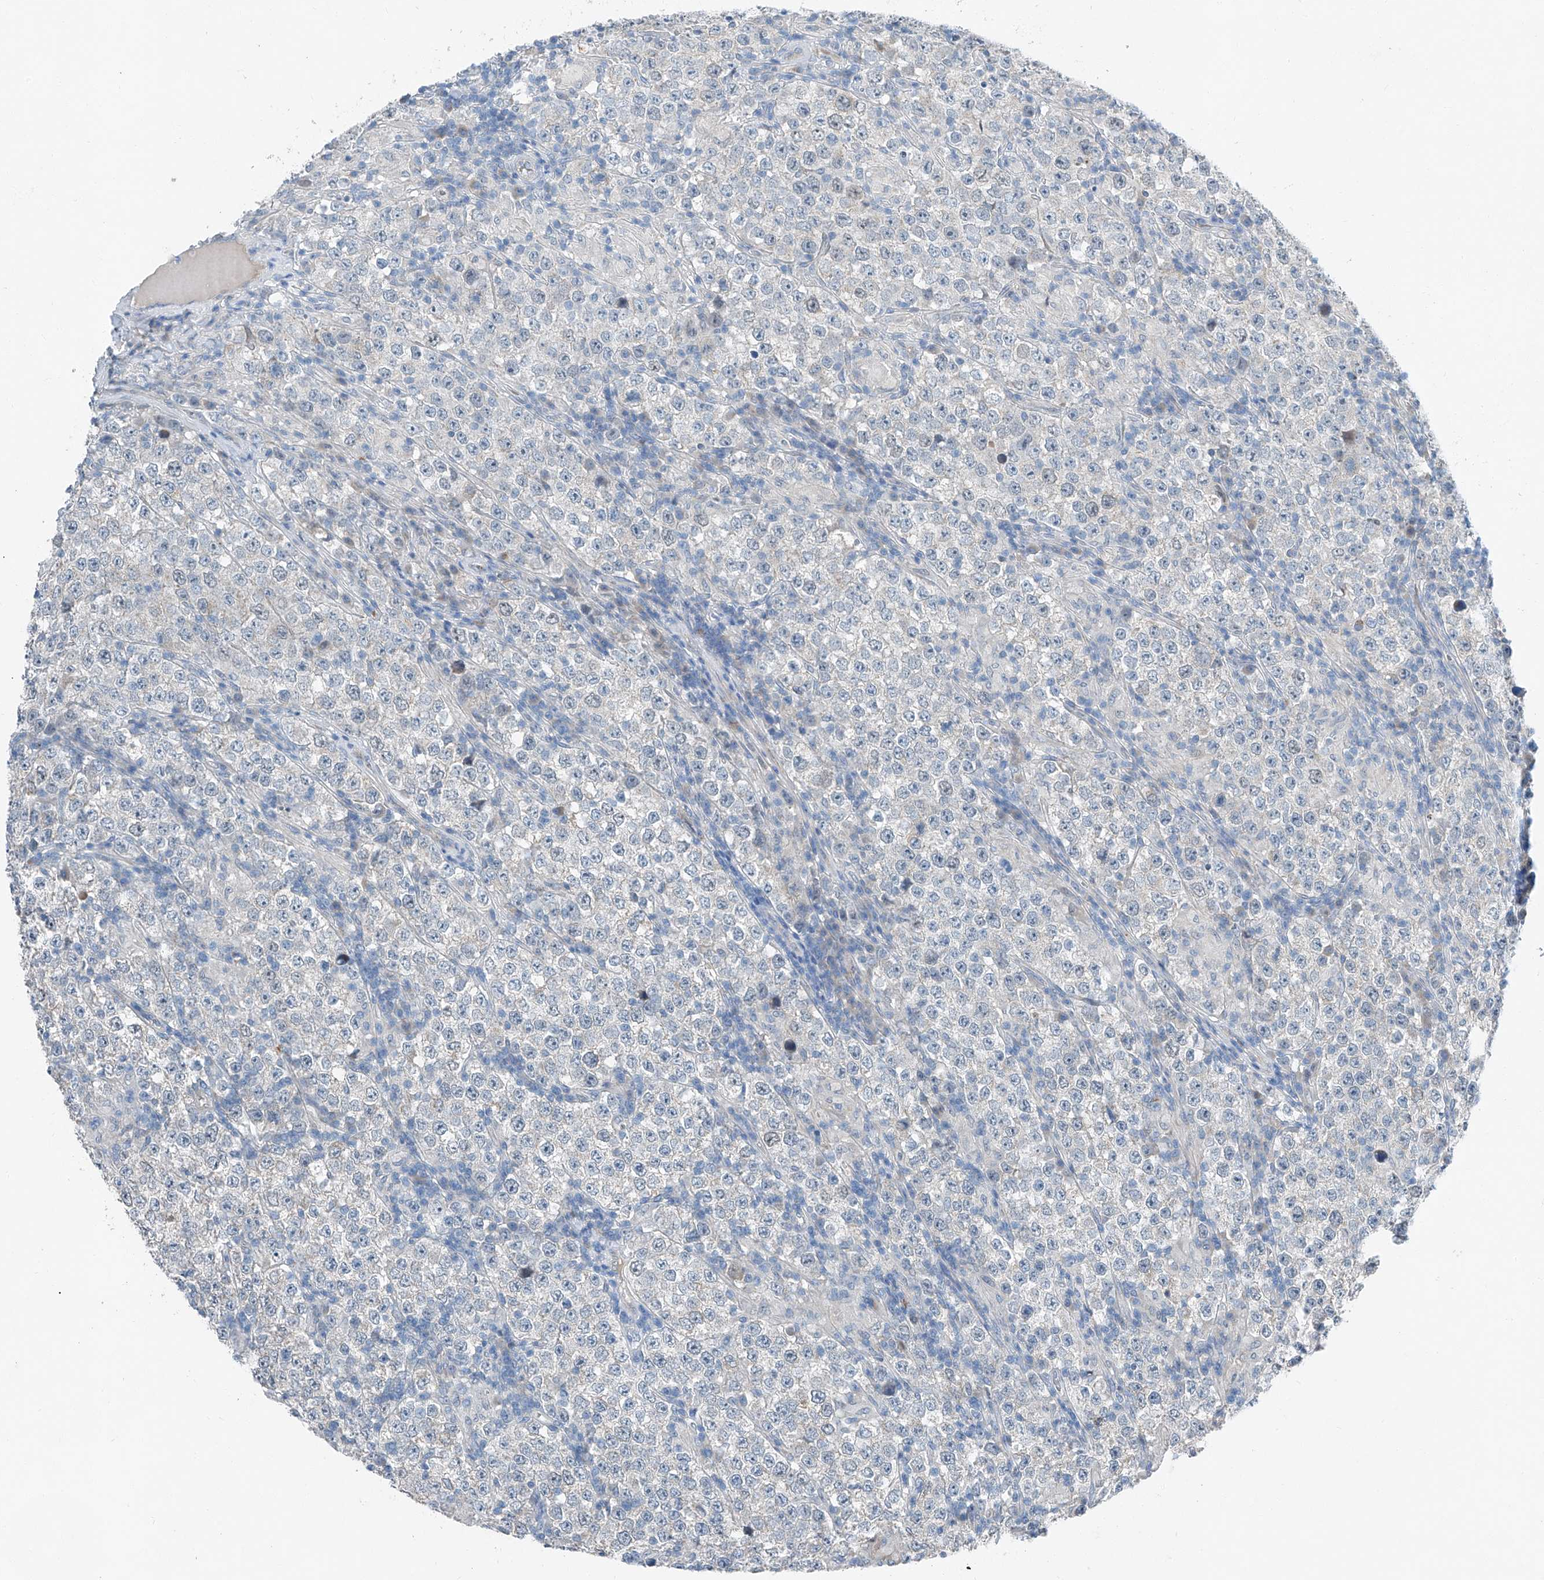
{"staining": {"intensity": "negative", "quantity": "none", "location": "none"}, "tissue": "testis cancer", "cell_type": "Tumor cells", "image_type": "cancer", "snomed": [{"axis": "morphology", "description": "Normal tissue, NOS"}, {"axis": "morphology", "description": "Urothelial carcinoma, High grade"}, {"axis": "morphology", "description": "Seminoma, NOS"}, {"axis": "morphology", "description": "Carcinoma, Embryonal, NOS"}, {"axis": "topography", "description": "Urinary bladder"}, {"axis": "topography", "description": "Testis"}], "caption": "DAB (3,3'-diaminobenzidine) immunohistochemical staining of human testis cancer displays no significant expression in tumor cells. (DAB IHC, high magnification).", "gene": "MDGA1", "patient": {"sex": "male", "age": 41}}